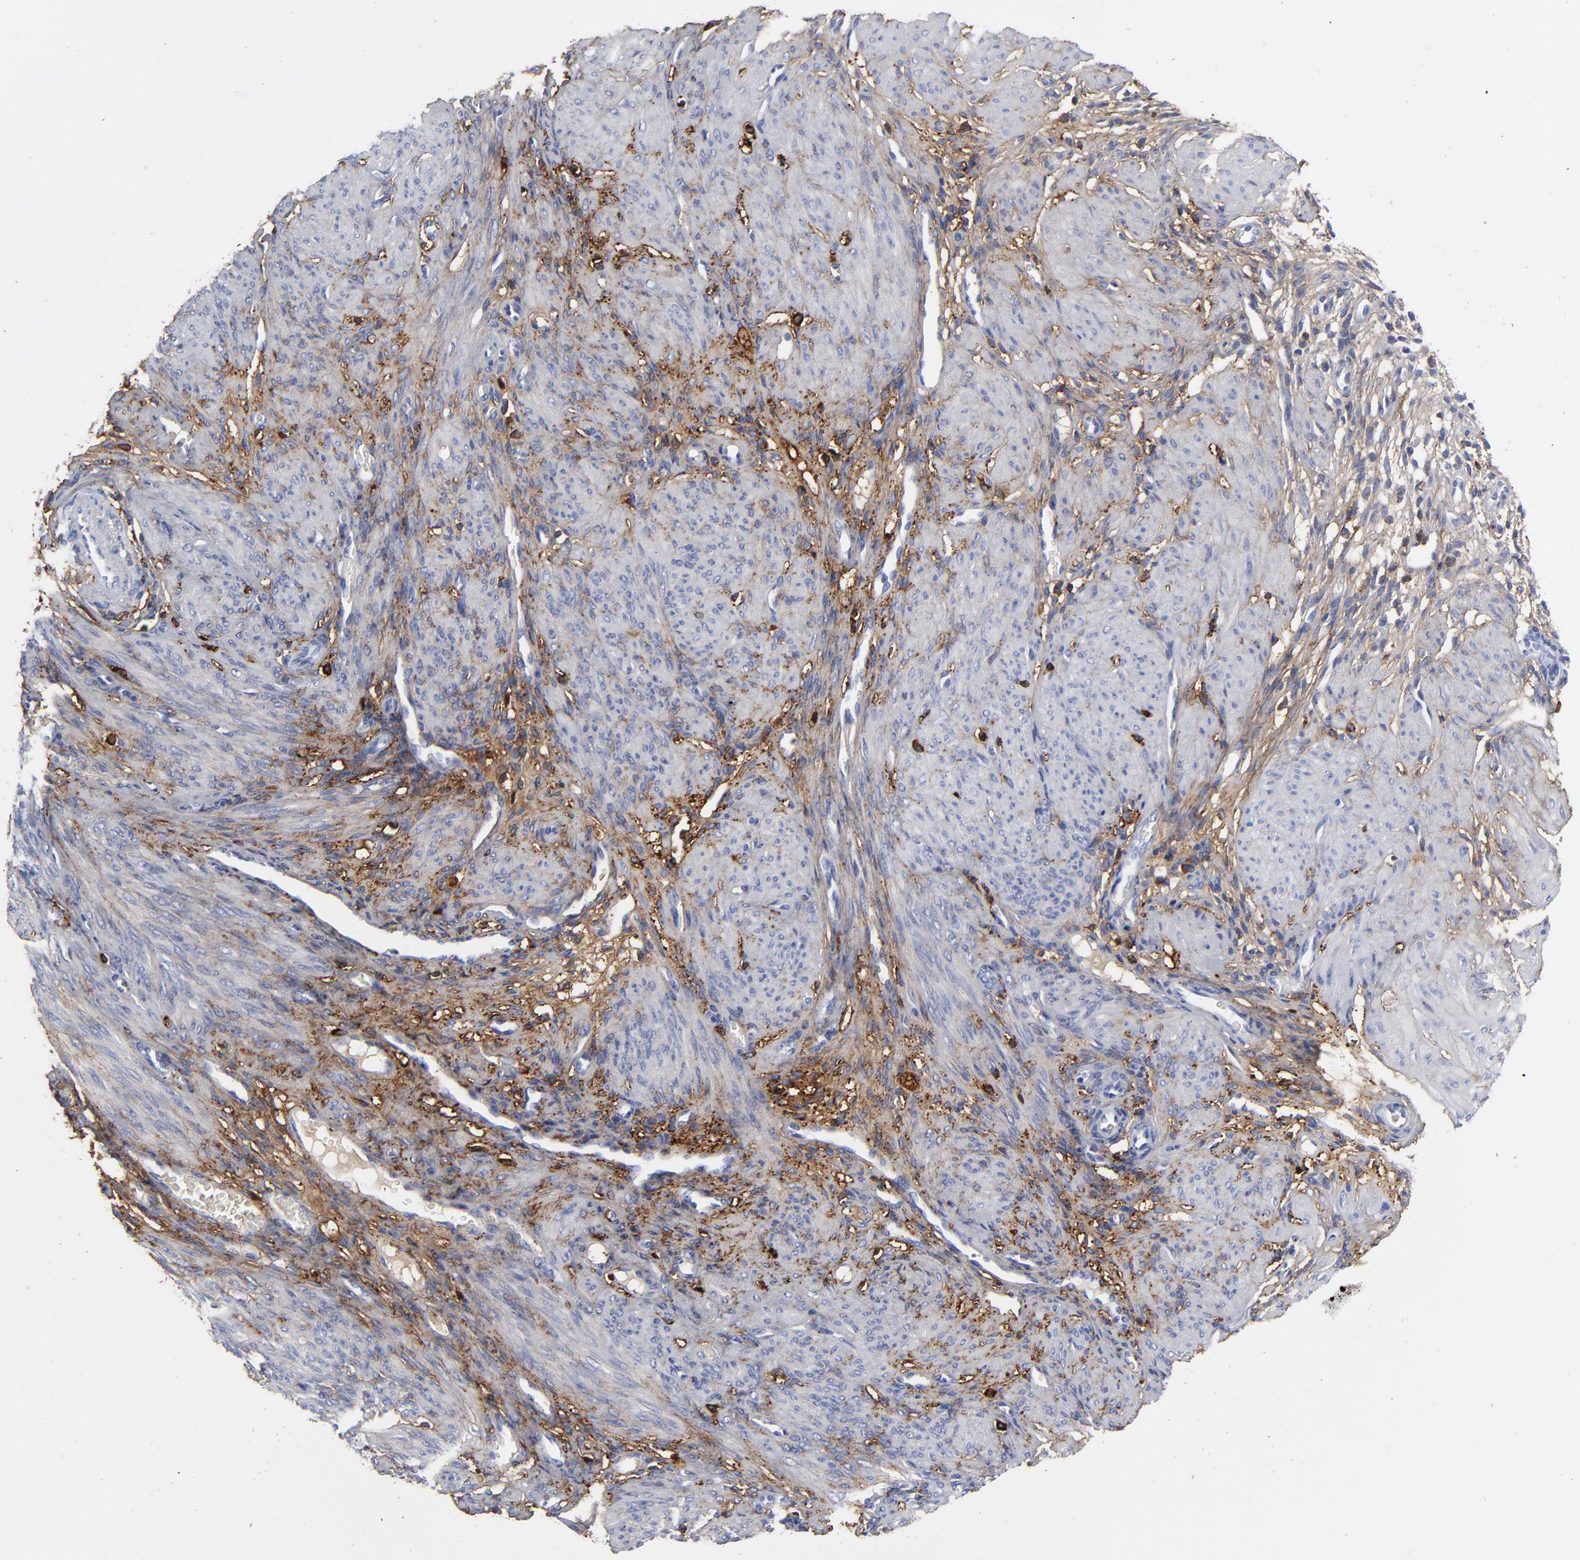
{"staining": {"intensity": "moderate", "quantity": "25%-75%", "location": "cytoplasmic/membranous"}, "tissue": "endometrium", "cell_type": "Cells in endometrial stroma", "image_type": "normal", "snomed": [{"axis": "morphology", "description": "Normal tissue, NOS"}, {"axis": "topography", "description": "Endometrium"}], "caption": "Unremarkable endometrium was stained to show a protein in brown. There is medium levels of moderate cytoplasmic/membranous staining in approximately 25%-75% of cells in endometrial stroma. (DAB IHC with brightfield microscopy, high magnification).", "gene": "DCN", "patient": {"sex": "female", "age": 72}}